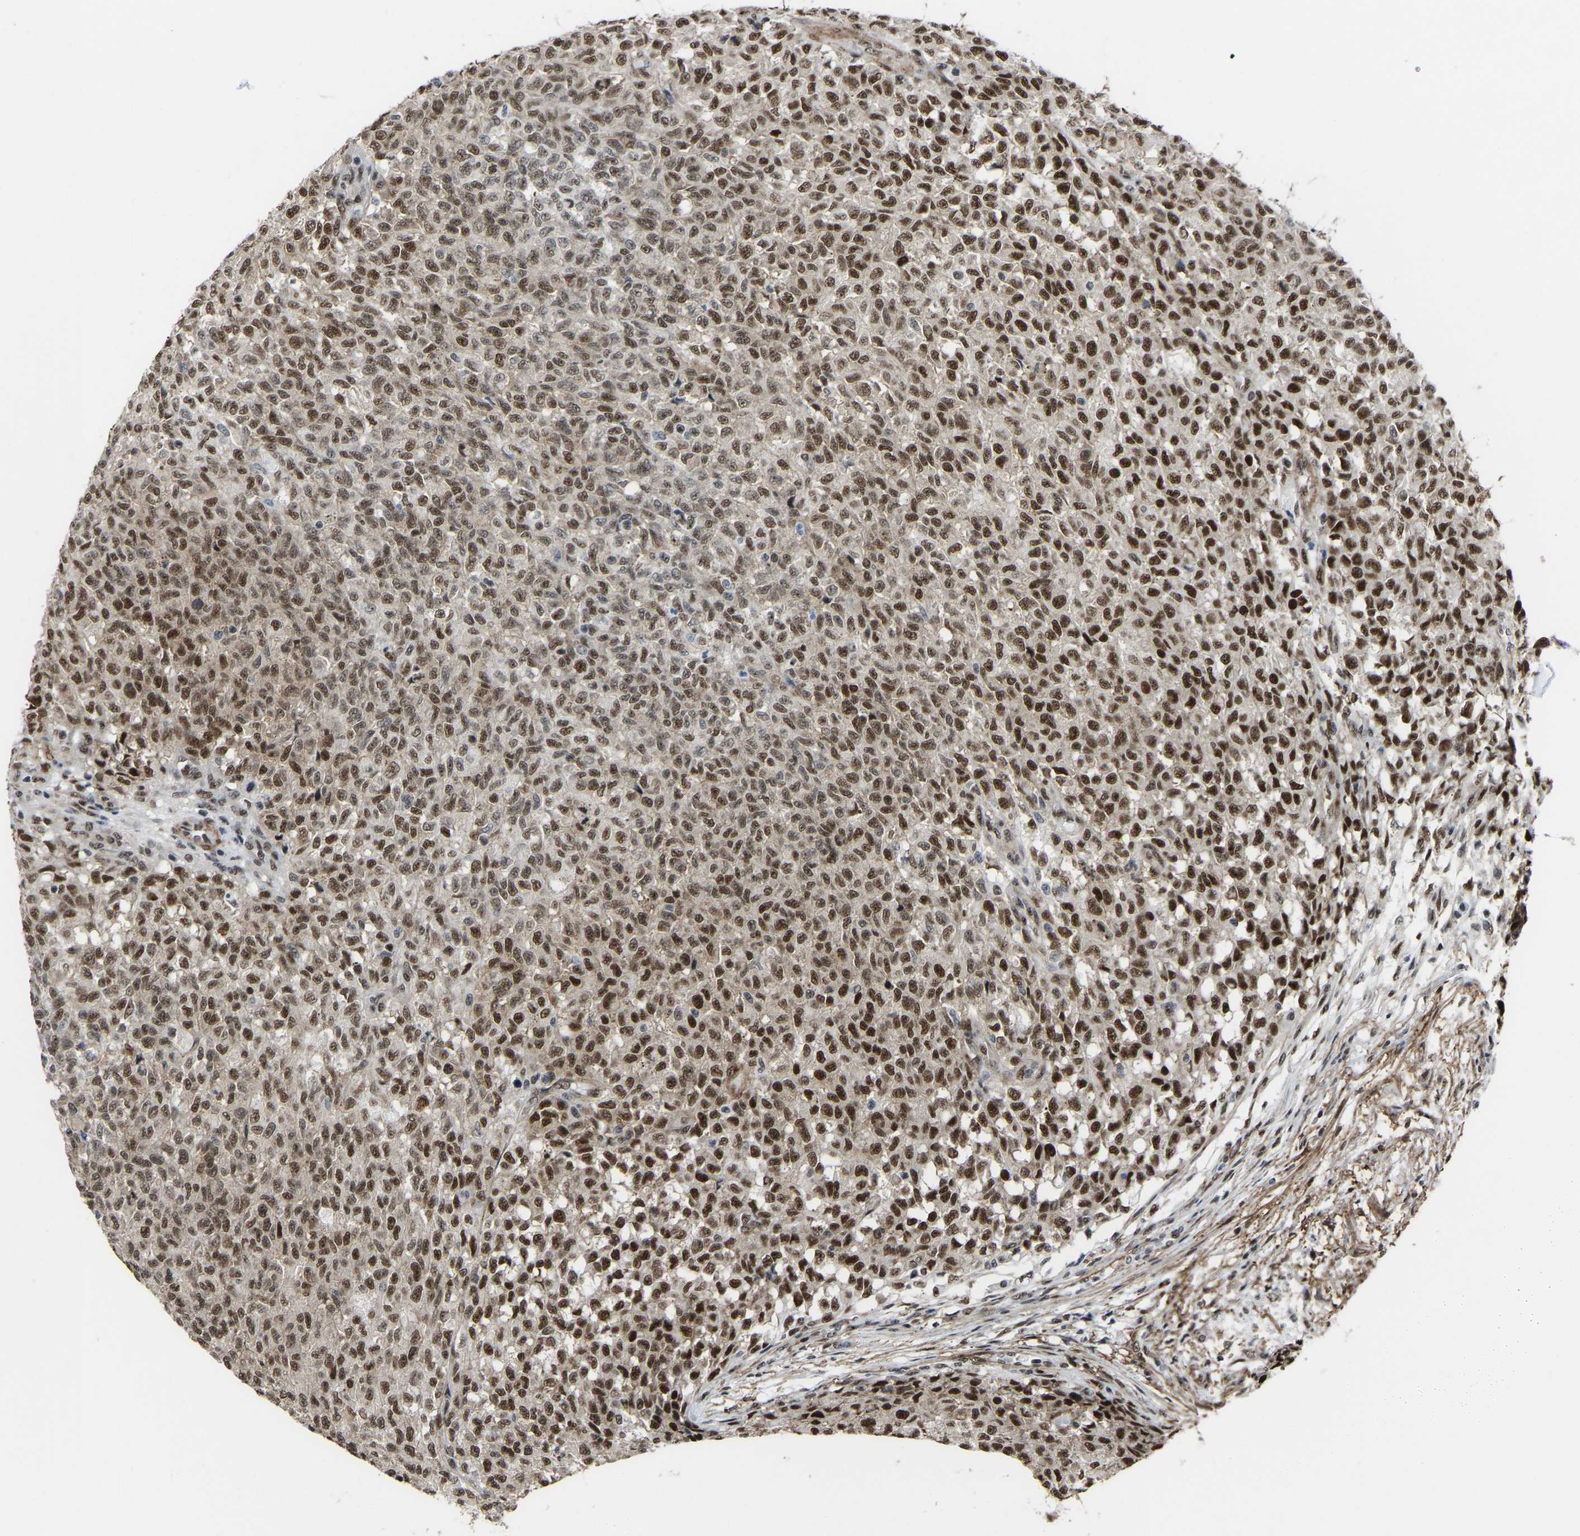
{"staining": {"intensity": "moderate", "quantity": ">75%", "location": "nuclear"}, "tissue": "testis cancer", "cell_type": "Tumor cells", "image_type": "cancer", "snomed": [{"axis": "morphology", "description": "Seminoma, NOS"}, {"axis": "topography", "description": "Testis"}], "caption": "Moderate nuclear staining is identified in about >75% of tumor cells in seminoma (testis). (IHC, brightfield microscopy, high magnification).", "gene": "DDX5", "patient": {"sex": "male", "age": 59}}